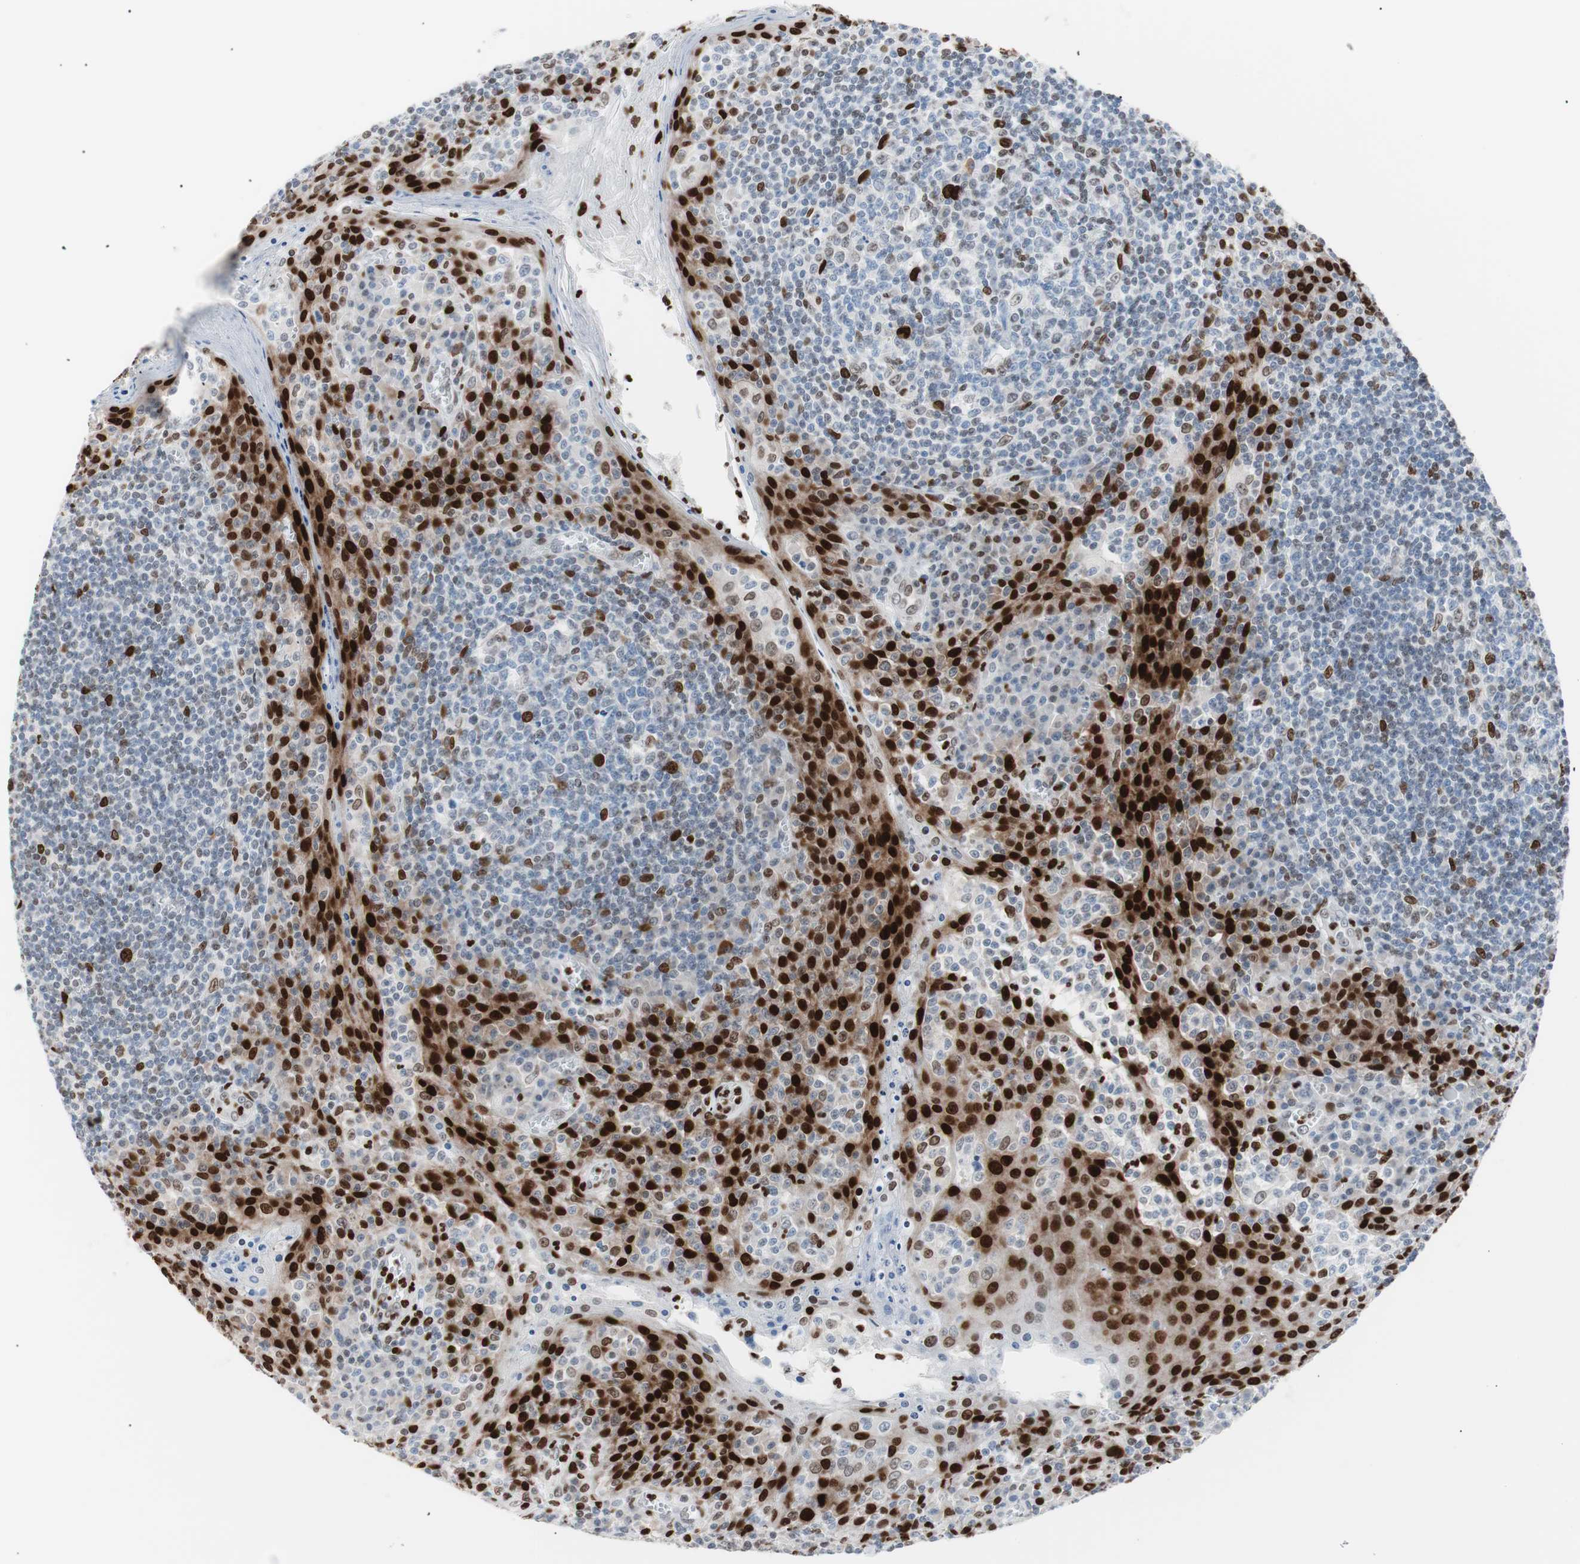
{"staining": {"intensity": "strong", "quantity": "<25%", "location": "nuclear"}, "tissue": "tonsil", "cell_type": "Germinal center cells", "image_type": "normal", "snomed": [{"axis": "morphology", "description": "Normal tissue, NOS"}, {"axis": "topography", "description": "Tonsil"}], "caption": "IHC (DAB) staining of unremarkable human tonsil displays strong nuclear protein staining in about <25% of germinal center cells.", "gene": "CEBPB", "patient": {"sex": "male", "age": 31}}